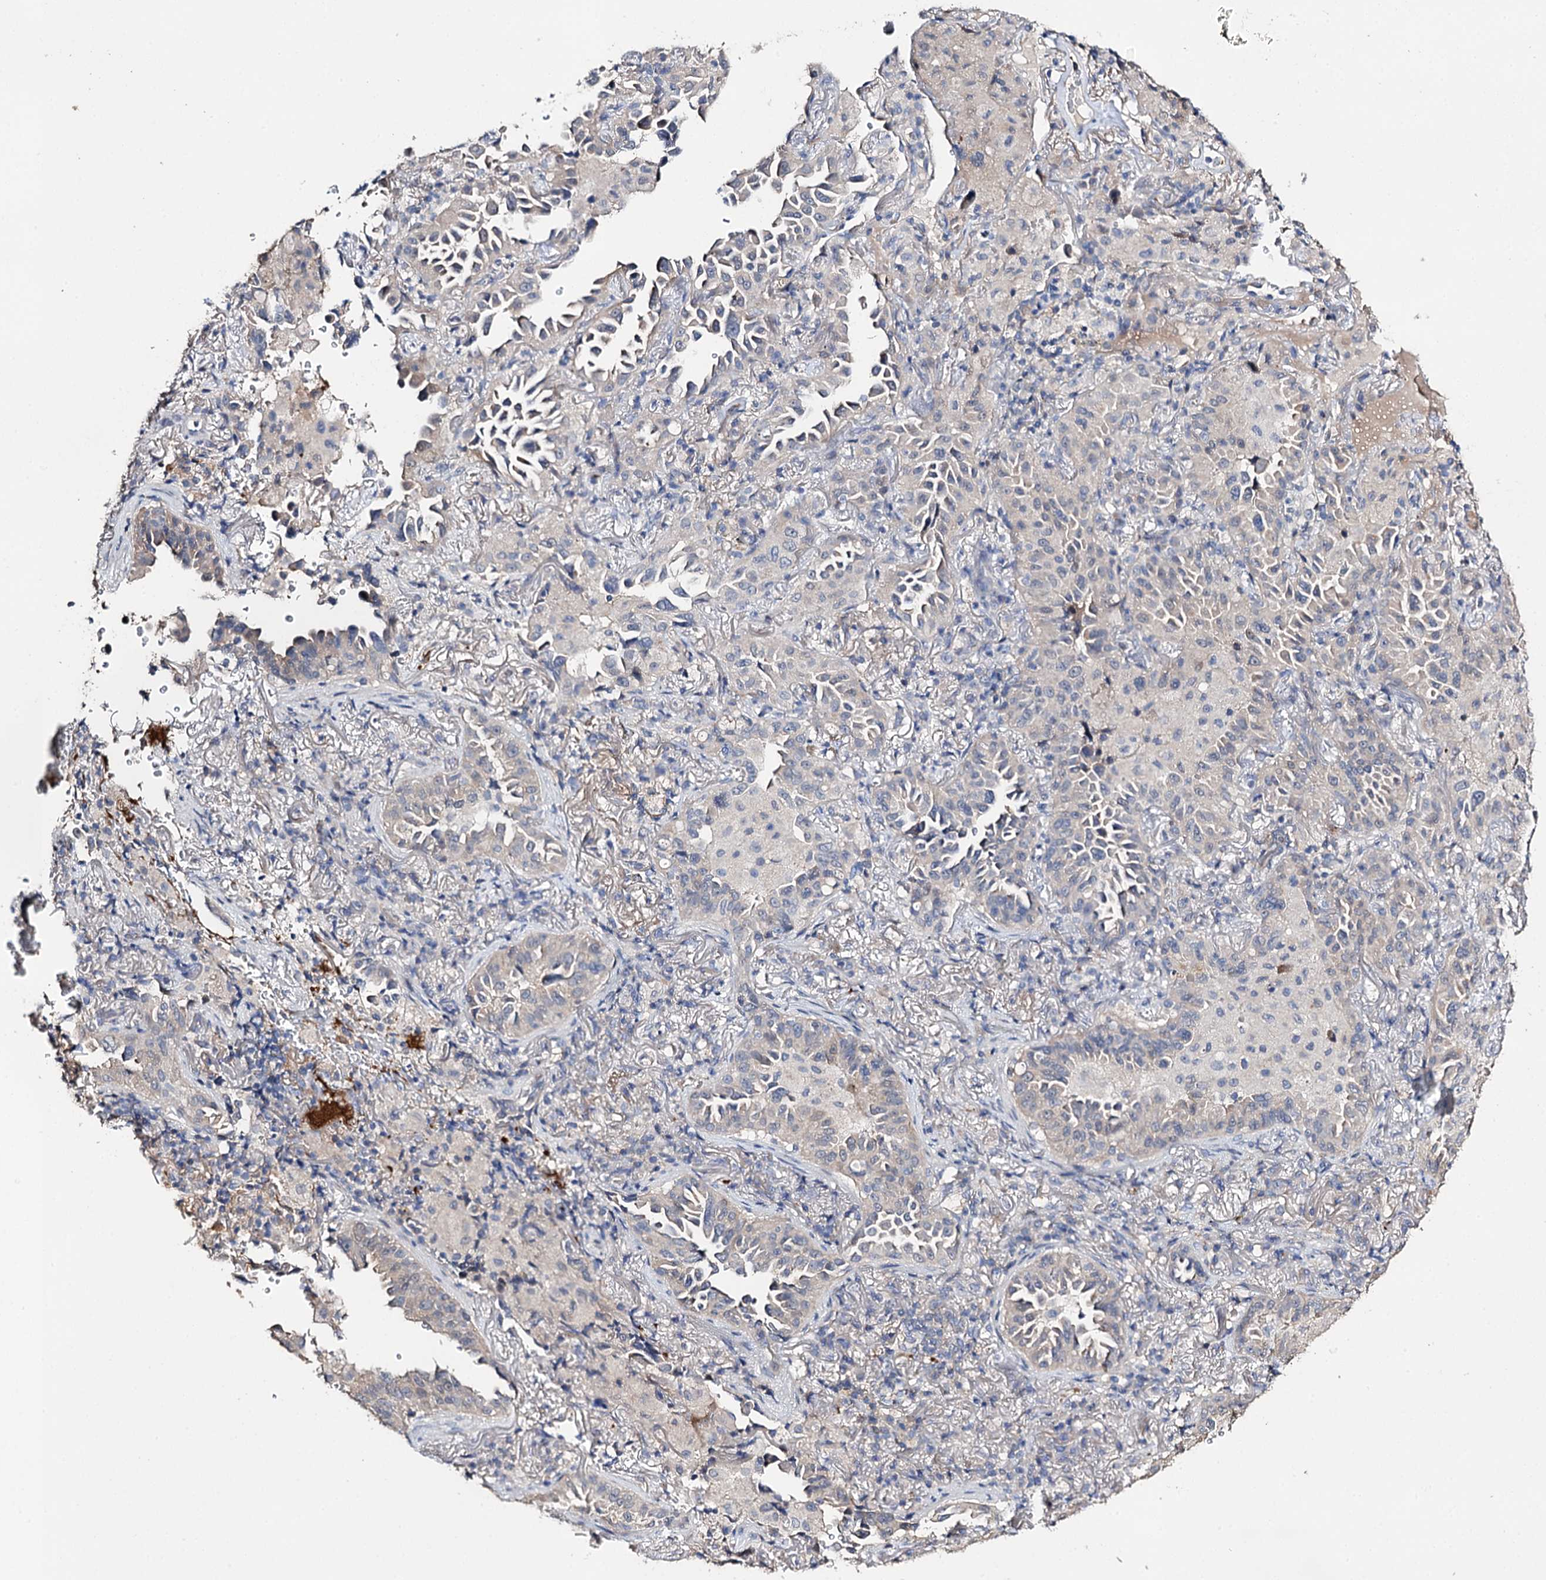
{"staining": {"intensity": "negative", "quantity": "none", "location": "none"}, "tissue": "lung cancer", "cell_type": "Tumor cells", "image_type": "cancer", "snomed": [{"axis": "morphology", "description": "Adenocarcinoma, NOS"}, {"axis": "topography", "description": "Lung"}], "caption": "High magnification brightfield microscopy of lung cancer stained with DAB (3,3'-diaminobenzidine) (brown) and counterstained with hematoxylin (blue): tumor cells show no significant expression. Nuclei are stained in blue.", "gene": "DNAH6", "patient": {"sex": "female", "age": 69}}